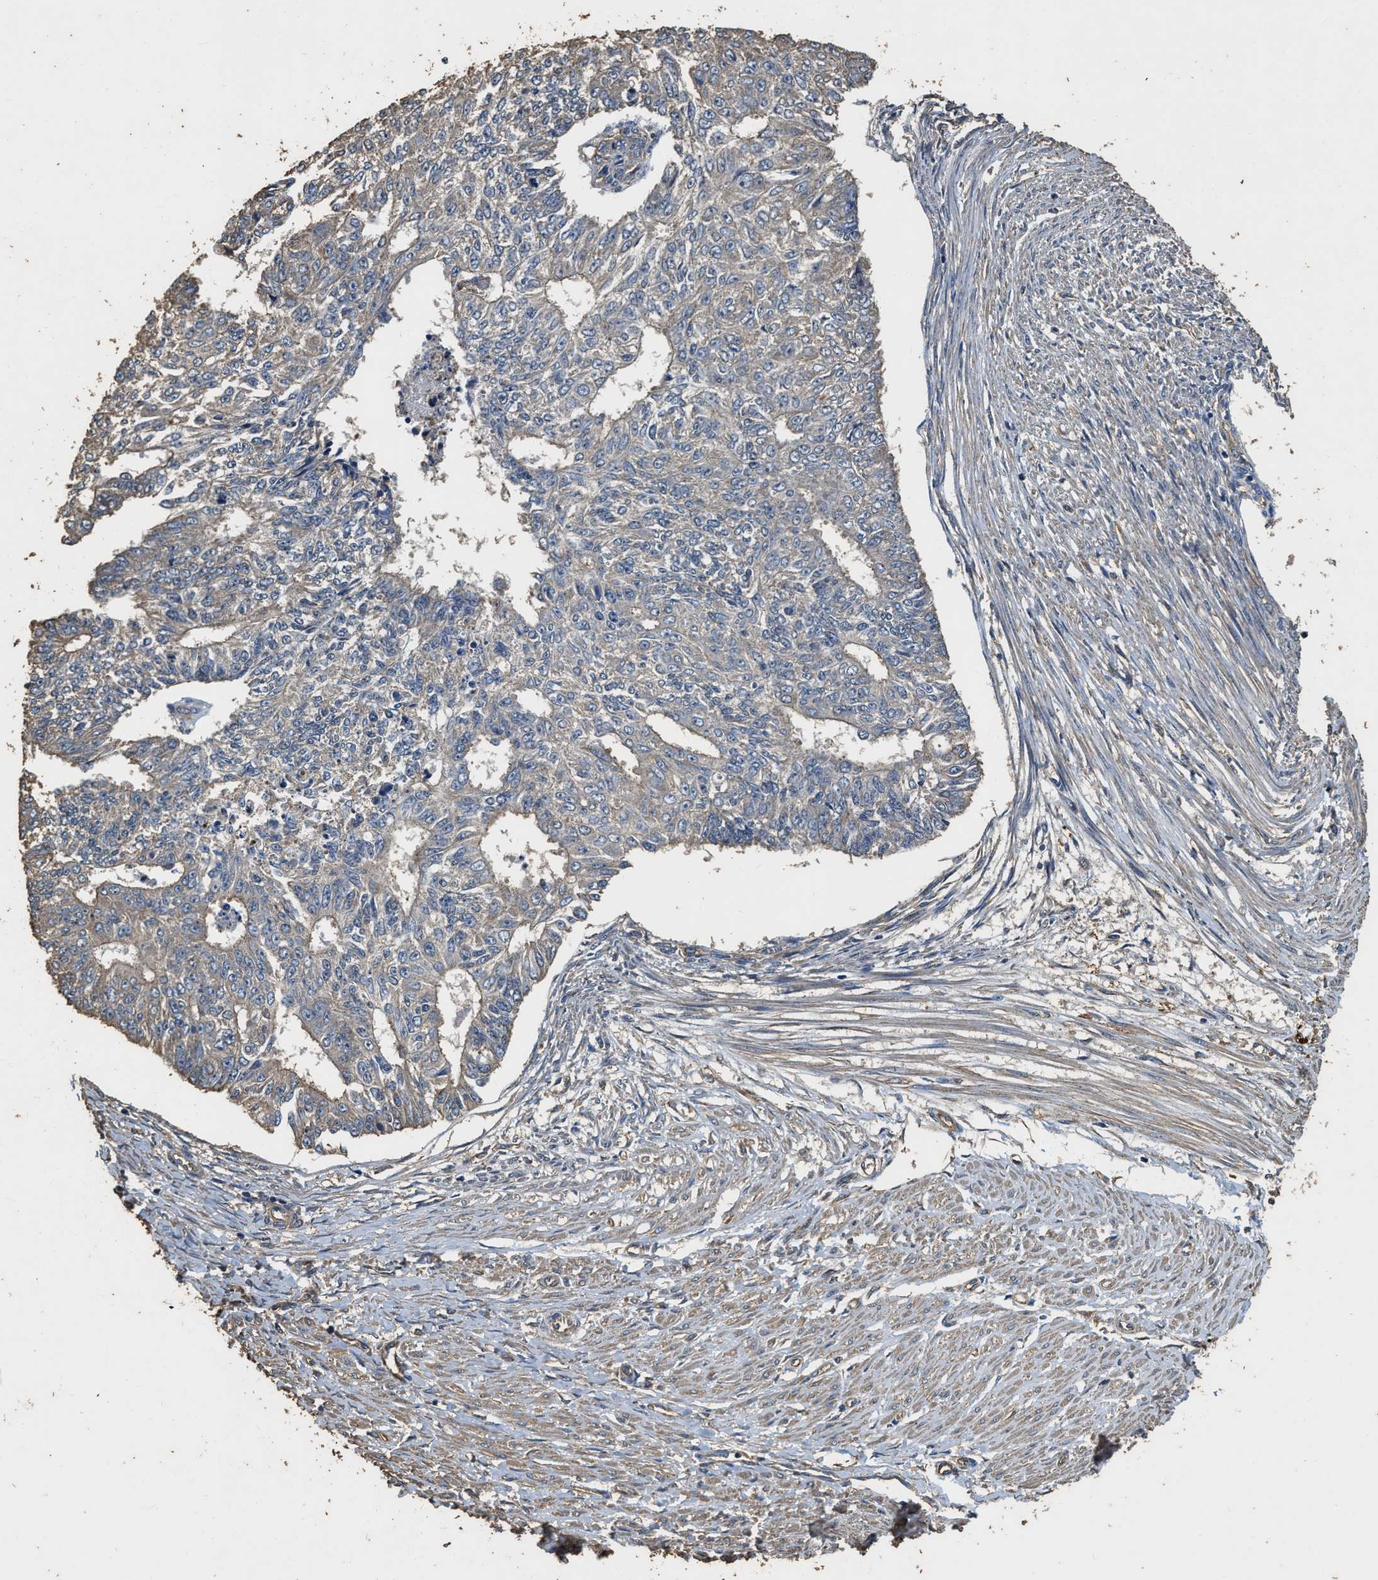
{"staining": {"intensity": "negative", "quantity": "none", "location": "none"}, "tissue": "endometrial cancer", "cell_type": "Tumor cells", "image_type": "cancer", "snomed": [{"axis": "morphology", "description": "Adenocarcinoma, NOS"}, {"axis": "topography", "description": "Endometrium"}], "caption": "Adenocarcinoma (endometrial) was stained to show a protein in brown. There is no significant staining in tumor cells.", "gene": "MIB1", "patient": {"sex": "female", "age": 32}}